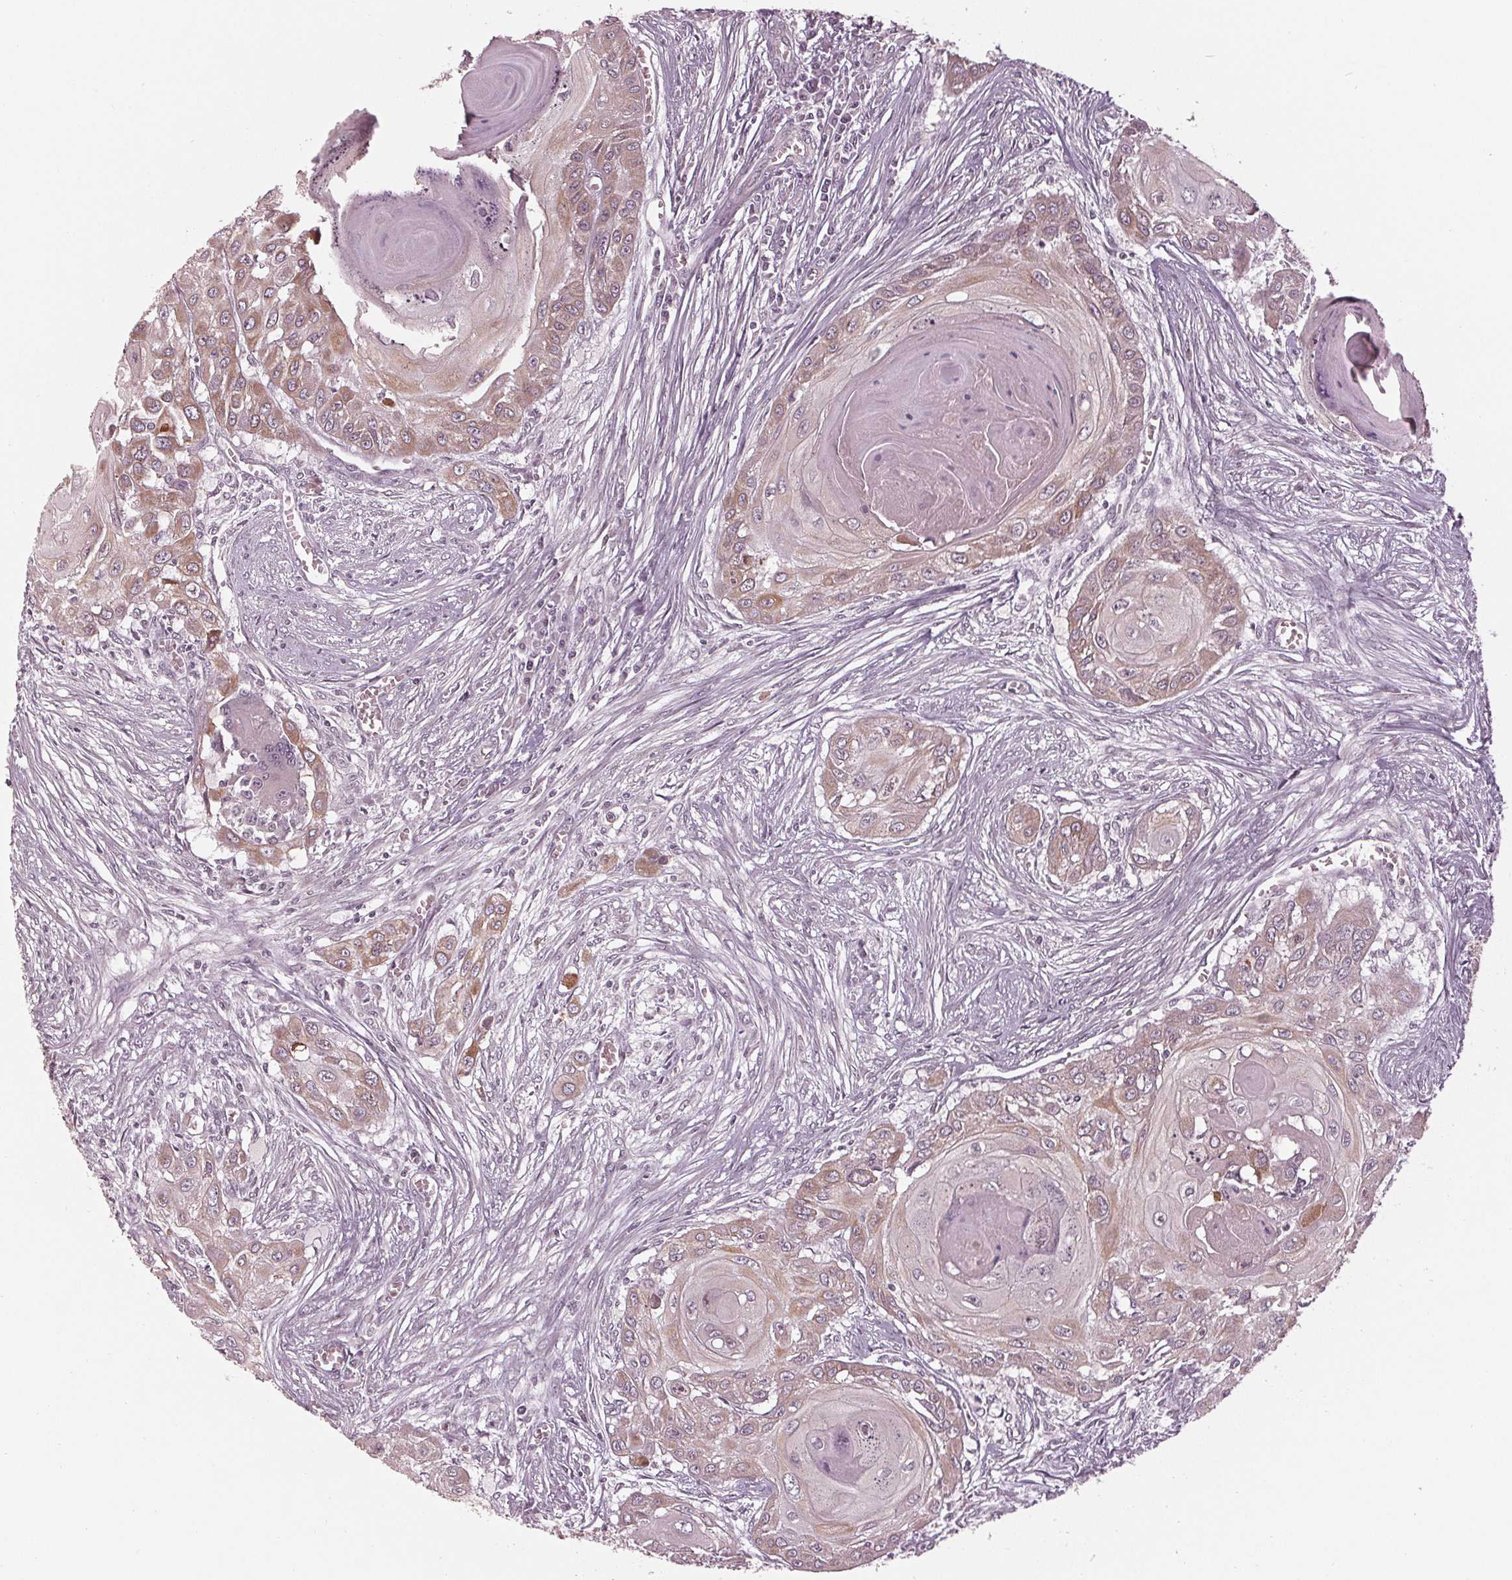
{"staining": {"intensity": "weak", "quantity": "25%-75%", "location": "cytoplasmic/membranous"}, "tissue": "head and neck cancer", "cell_type": "Tumor cells", "image_type": "cancer", "snomed": [{"axis": "morphology", "description": "Squamous cell carcinoma, NOS"}, {"axis": "topography", "description": "Oral tissue"}, {"axis": "topography", "description": "Head-Neck"}], "caption": "A brown stain labels weak cytoplasmic/membranous staining of a protein in squamous cell carcinoma (head and neck) tumor cells. The staining was performed using DAB to visualize the protein expression in brown, while the nuclei were stained in blue with hematoxylin (Magnification: 20x).", "gene": "ZNF471", "patient": {"sex": "male", "age": 71}}